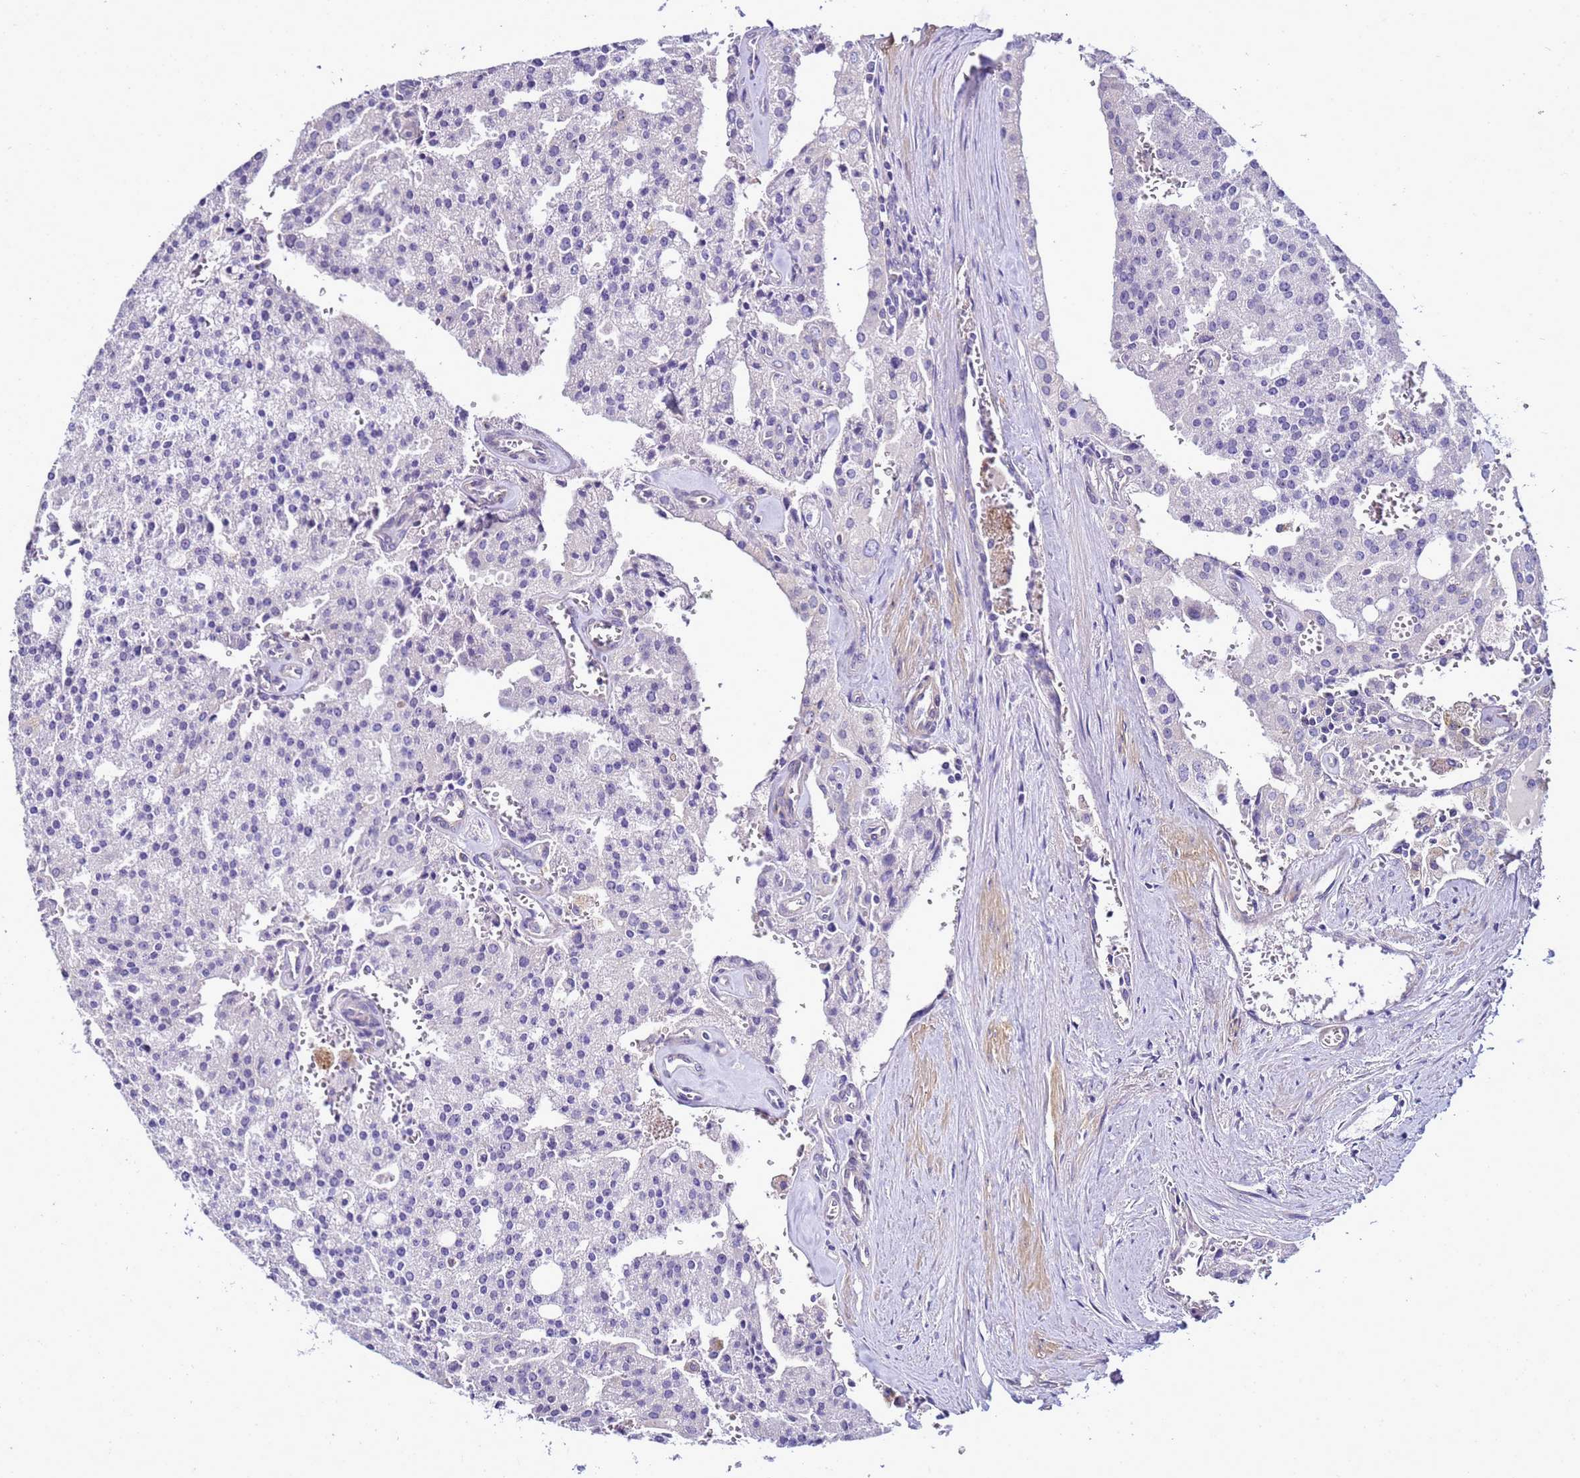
{"staining": {"intensity": "negative", "quantity": "none", "location": "none"}, "tissue": "prostate cancer", "cell_type": "Tumor cells", "image_type": "cancer", "snomed": [{"axis": "morphology", "description": "Adenocarcinoma, High grade"}, {"axis": "topography", "description": "Prostate"}], "caption": "The micrograph shows no staining of tumor cells in prostate cancer (high-grade adenocarcinoma).", "gene": "FAM166B", "patient": {"sex": "male", "age": 68}}